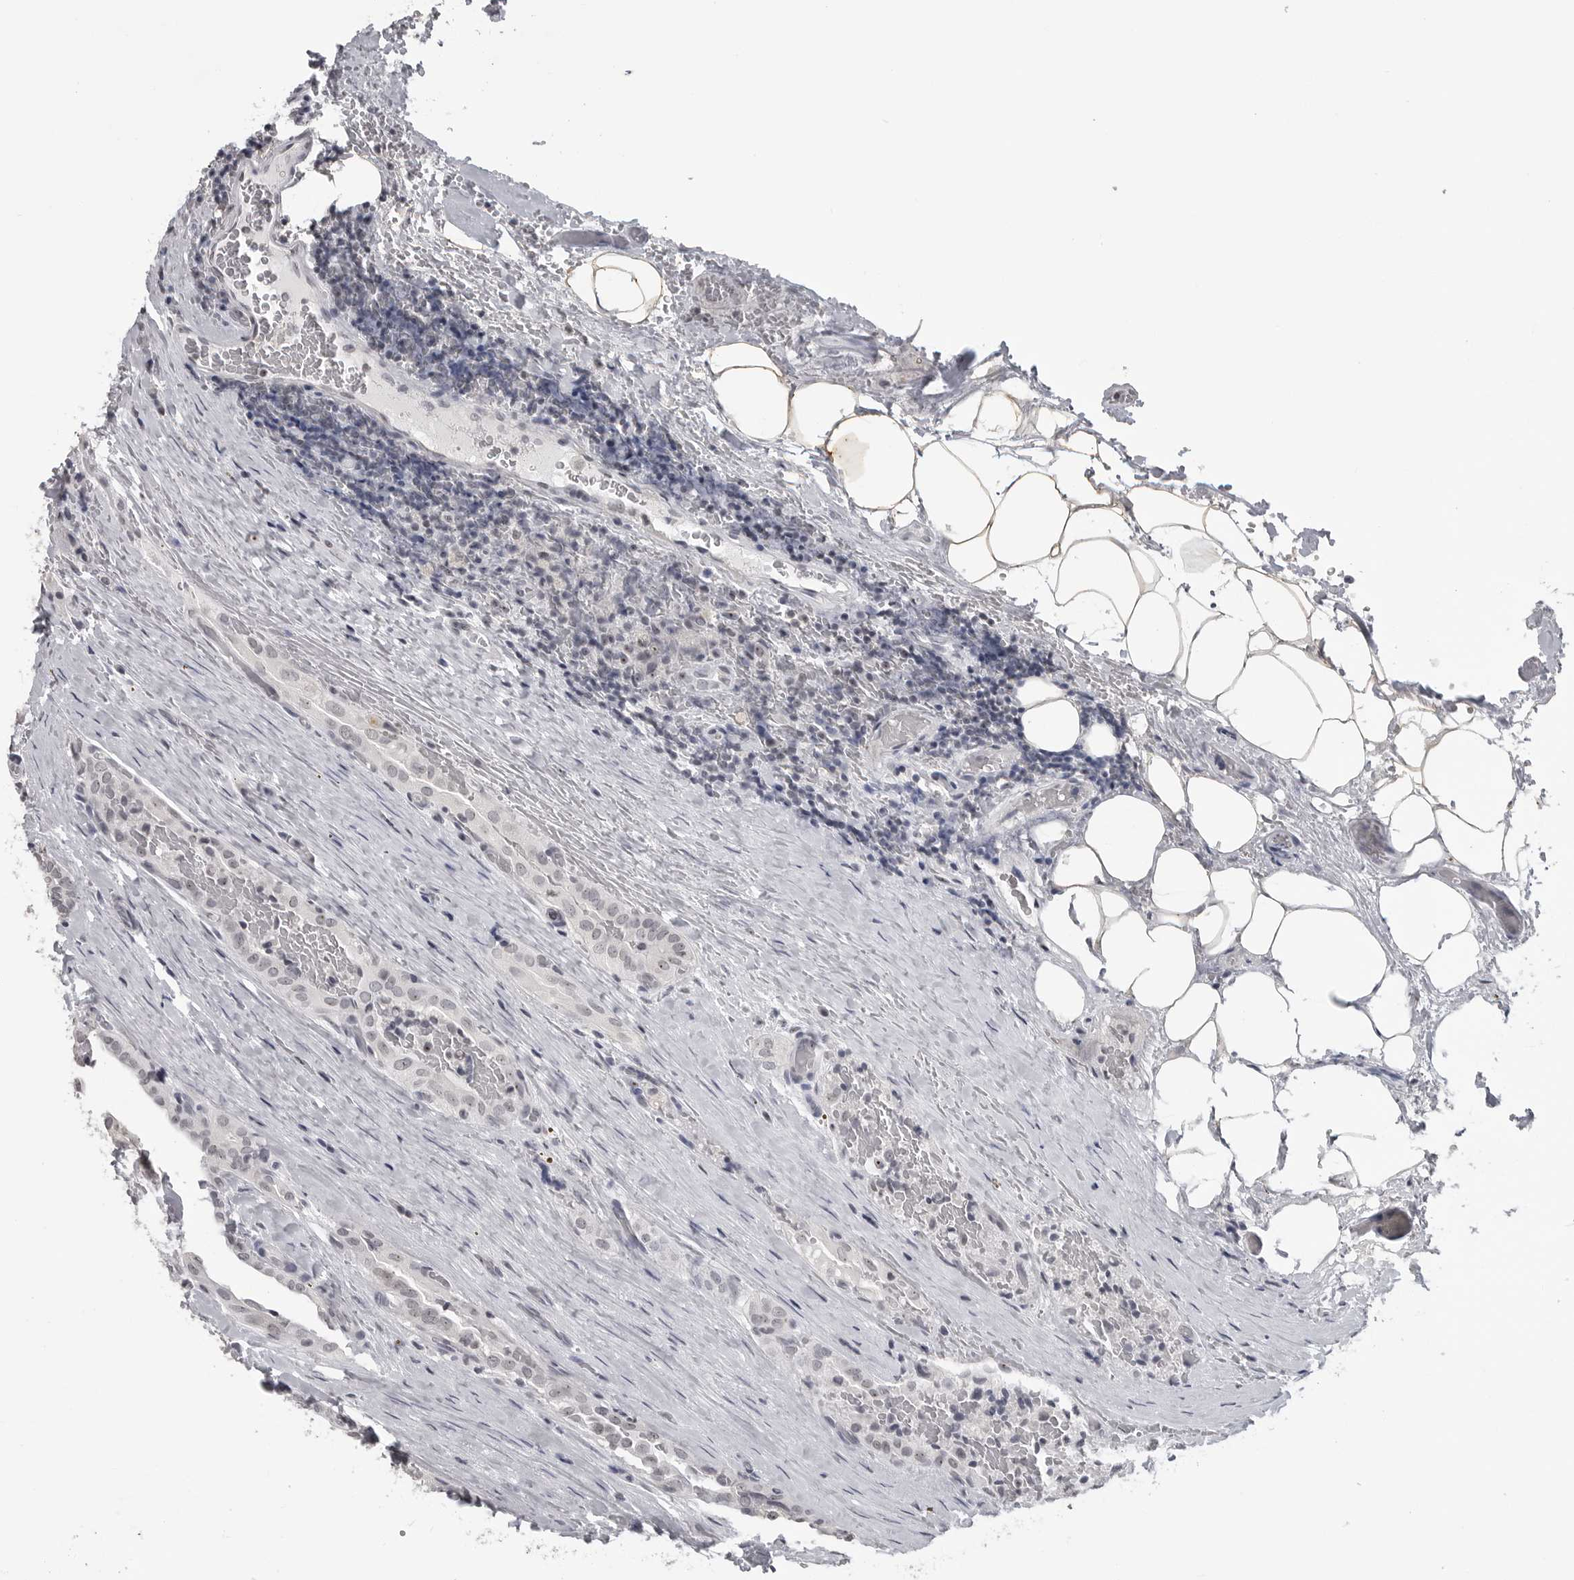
{"staining": {"intensity": "negative", "quantity": "none", "location": "none"}, "tissue": "thyroid cancer", "cell_type": "Tumor cells", "image_type": "cancer", "snomed": [{"axis": "morphology", "description": "Papillary adenocarcinoma, NOS"}, {"axis": "topography", "description": "Thyroid gland"}], "caption": "Tumor cells are negative for protein expression in human thyroid papillary adenocarcinoma. (Brightfield microscopy of DAB immunohistochemistry at high magnification).", "gene": "DDX54", "patient": {"sex": "male", "age": 77}}